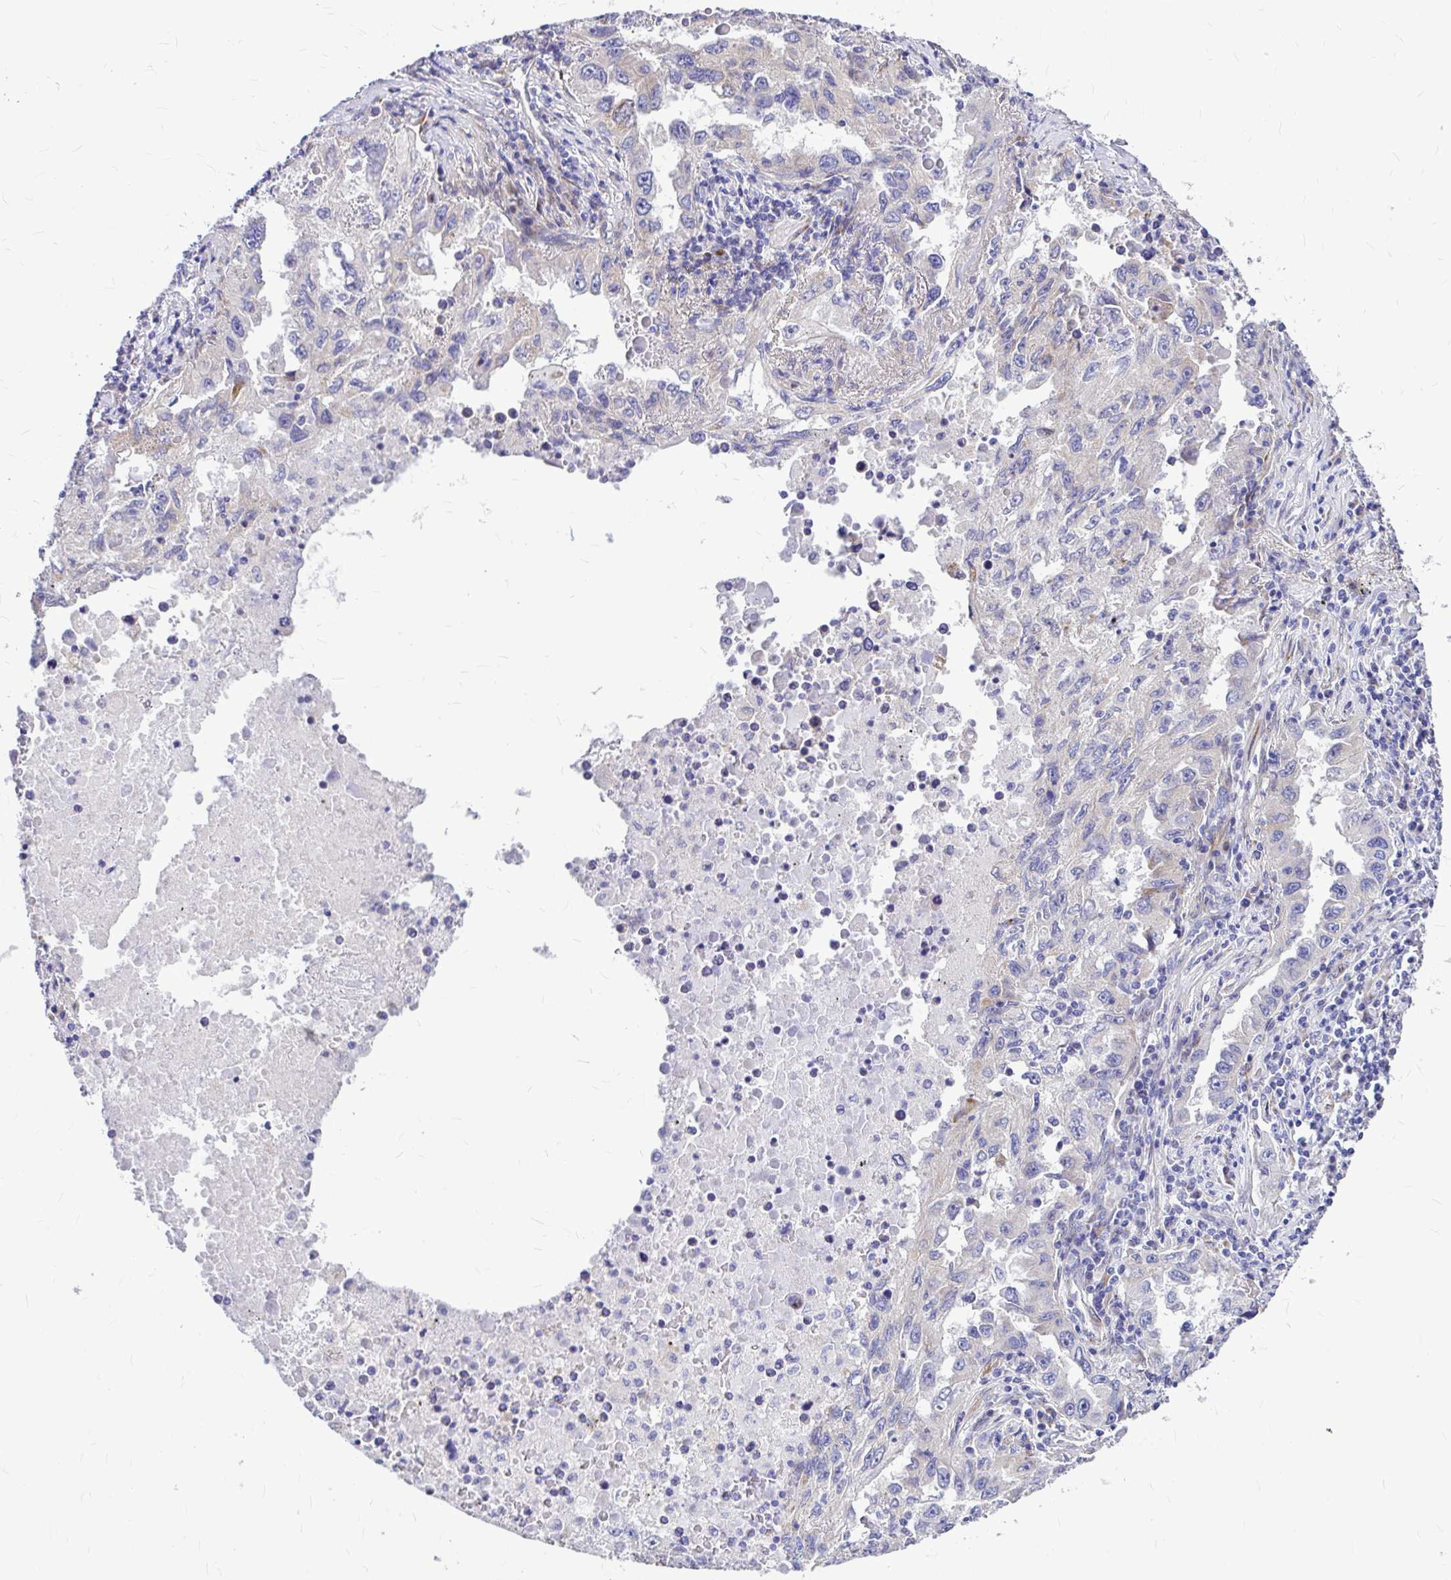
{"staining": {"intensity": "negative", "quantity": "none", "location": "none"}, "tissue": "lung cancer", "cell_type": "Tumor cells", "image_type": "cancer", "snomed": [{"axis": "morphology", "description": "Adenocarcinoma, NOS"}, {"axis": "topography", "description": "Lung"}], "caption": "Adenocarcinoma (lung) was stained to show a protein in brown. There is no significant positivity in tumor cells.", "gene": "GABBR2", "patient": {"sex": "female", "age": 73}}